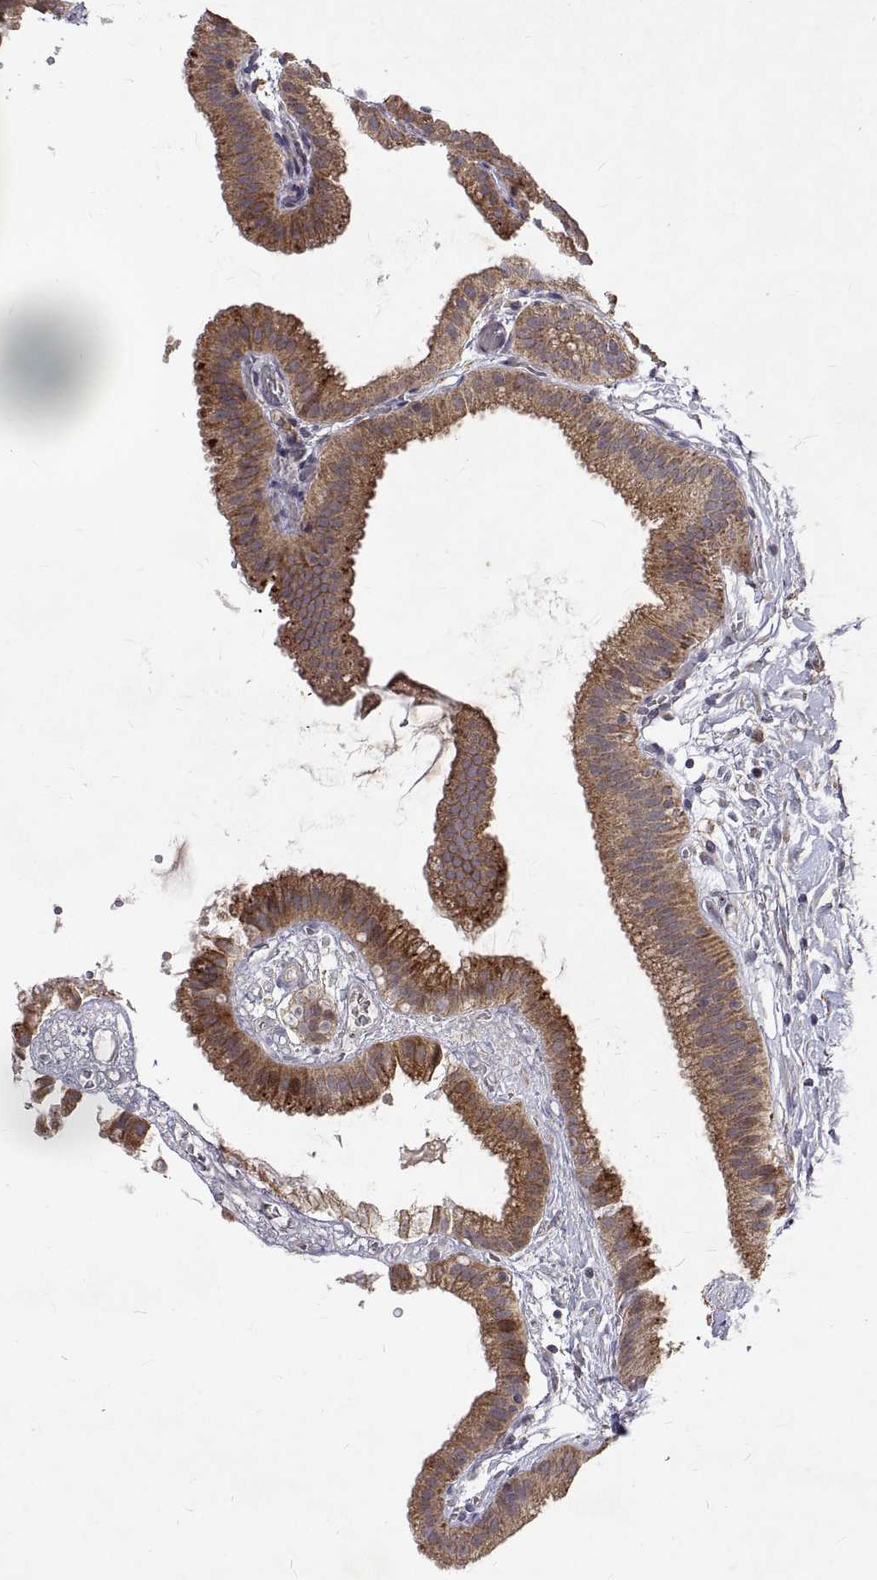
{"staining": {"intensity": "moderate", "quantity": ">75%", "location": "cytoplasmic/membranous"}, "tissue": "gallbladder", "cell_type": "Glandular cells", "image_type": "normal", "snomed": [{"axis": "morphology", "description": "Normal tissue, NOS"}, {"axis": "topography", "description": "Gallbladder"}], "caption": "Gallbladder stained with IHC displays moderate cytoplasmic/membranous positivity in about >75% of glandular cells. The protein is shown in brown color, while the nuclei are stained blue.", "gene": "ALKBH8", "patient": {"sex": "female", "age": 63}}